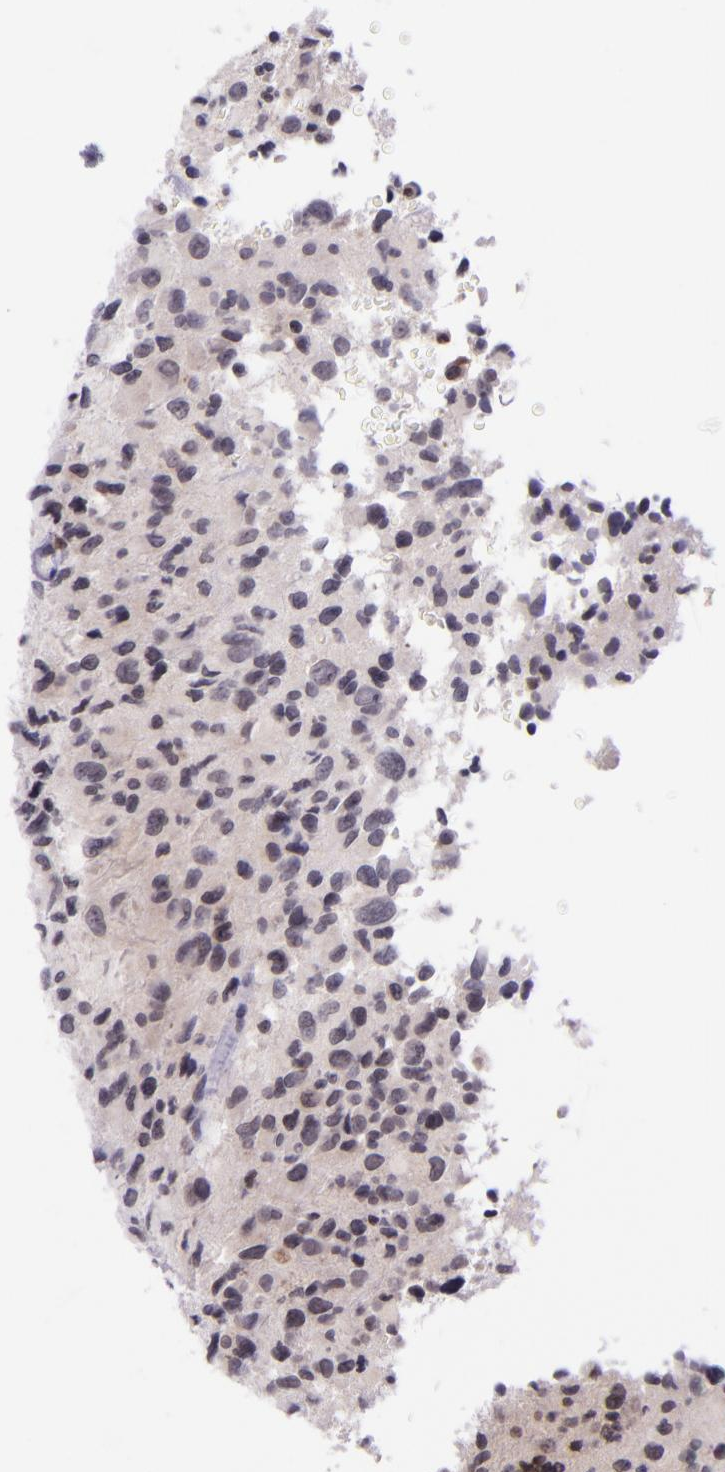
{"staining": {"intensity": "negative", "quantity": "none", "location": "none"}, "tissue": "glioma", "cell_type": "Tumor cells", "image_type": "cancer", "snomed": [{"axis": "morphology", "description": "Glioma, malignant, High grade"}, {"axis": "topography", "description": "Brain"}], "caption": "A photomicrograph of glioma stained for a protein demonstrates no brown staining in tumor cells.", "gene": "SELL", "patient": {"sex": "male", "age": 69}}